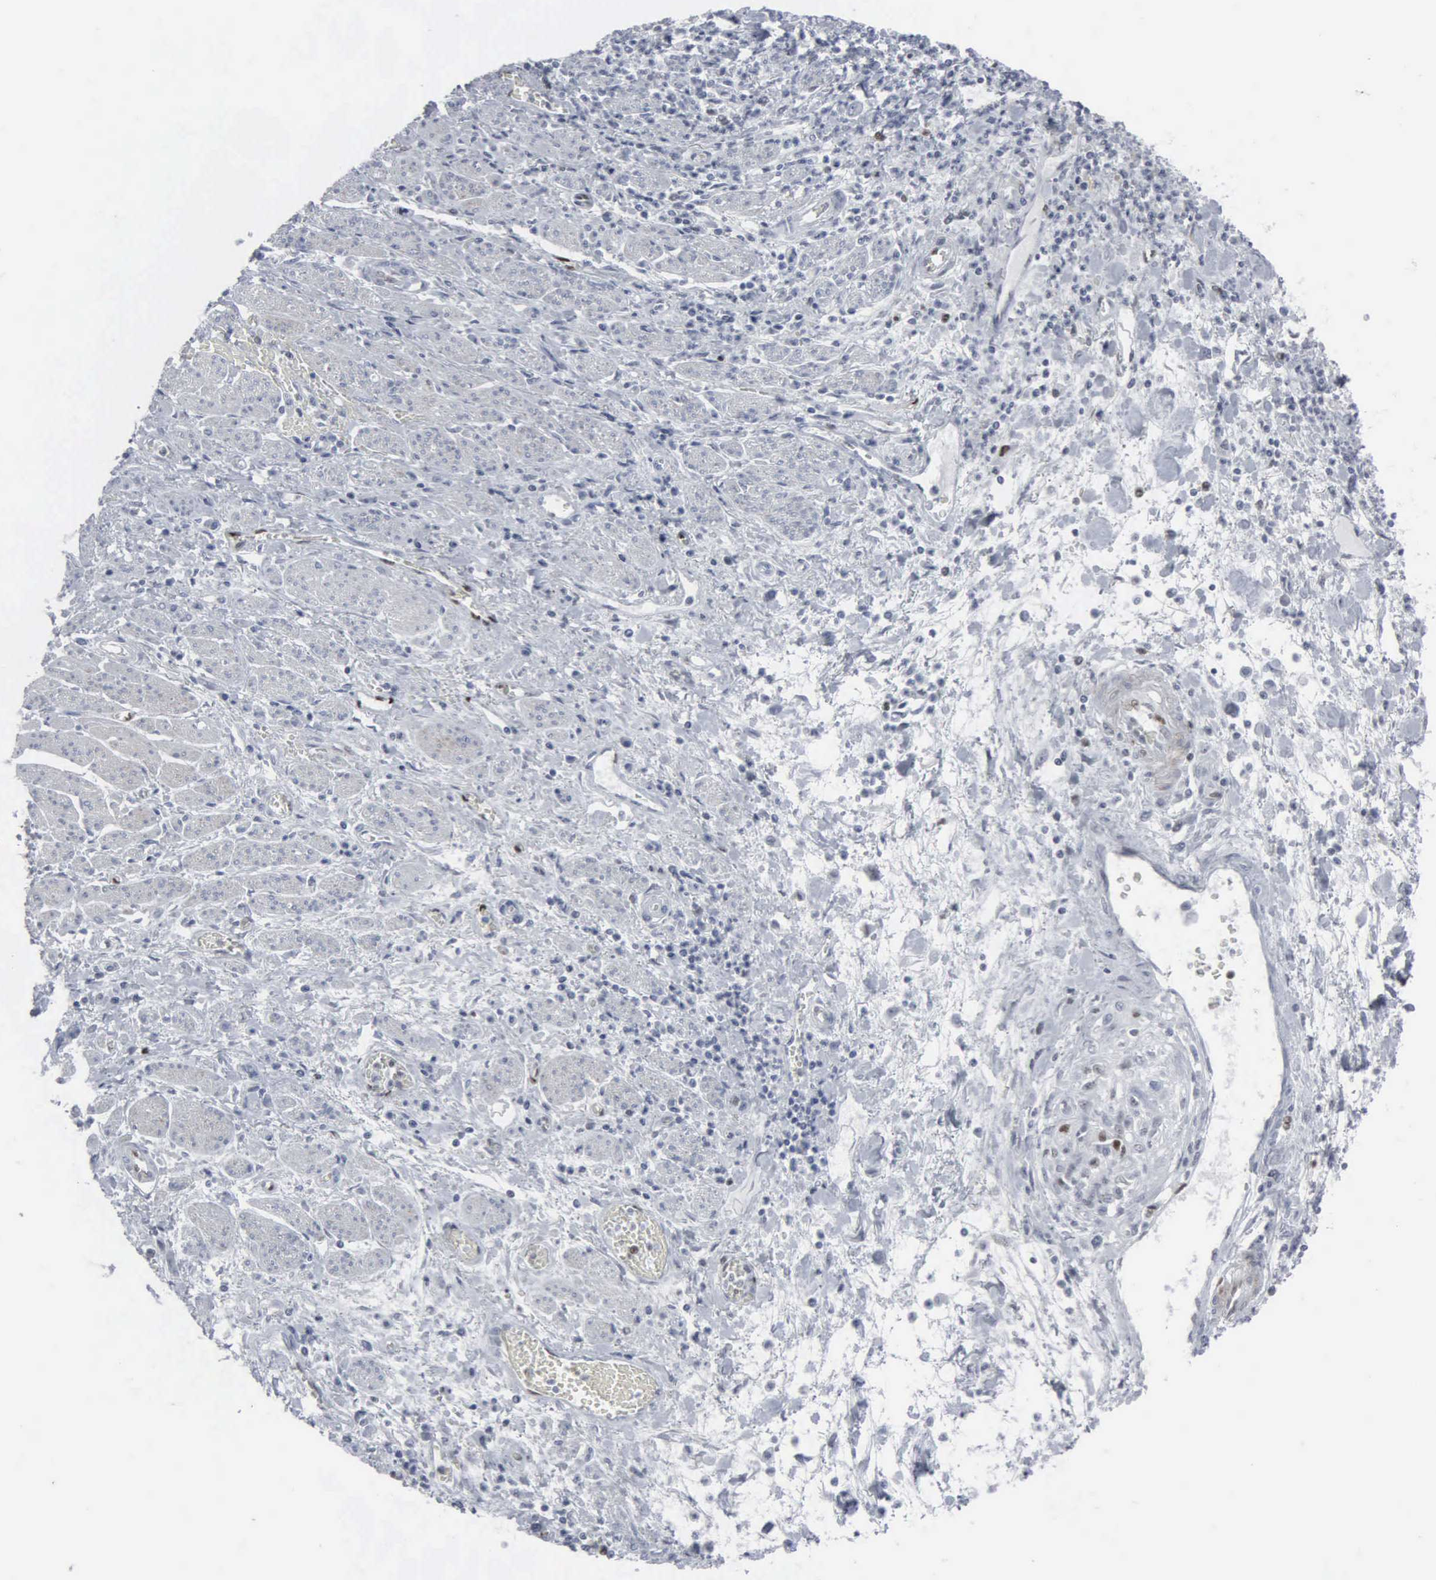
{"staining": {"intensity": "negative", "quantity": "none", "location": "none"}, "tissue": "stomach cancer", "cell_type": "Tumor cells", "image_type": "cancer", "snomed": [{"axis": "morphology", "description": "Adenocarcinoma, NOS"}, {"axis": "topography", "description": "Stomach"}], "caption": "Immunohistochemical staining of adenocarcinoma (stomach) demonstrates no significant expression in tumor cells.", "gene": "CCND3", "patient": {"sex": "female", "age": 76}}